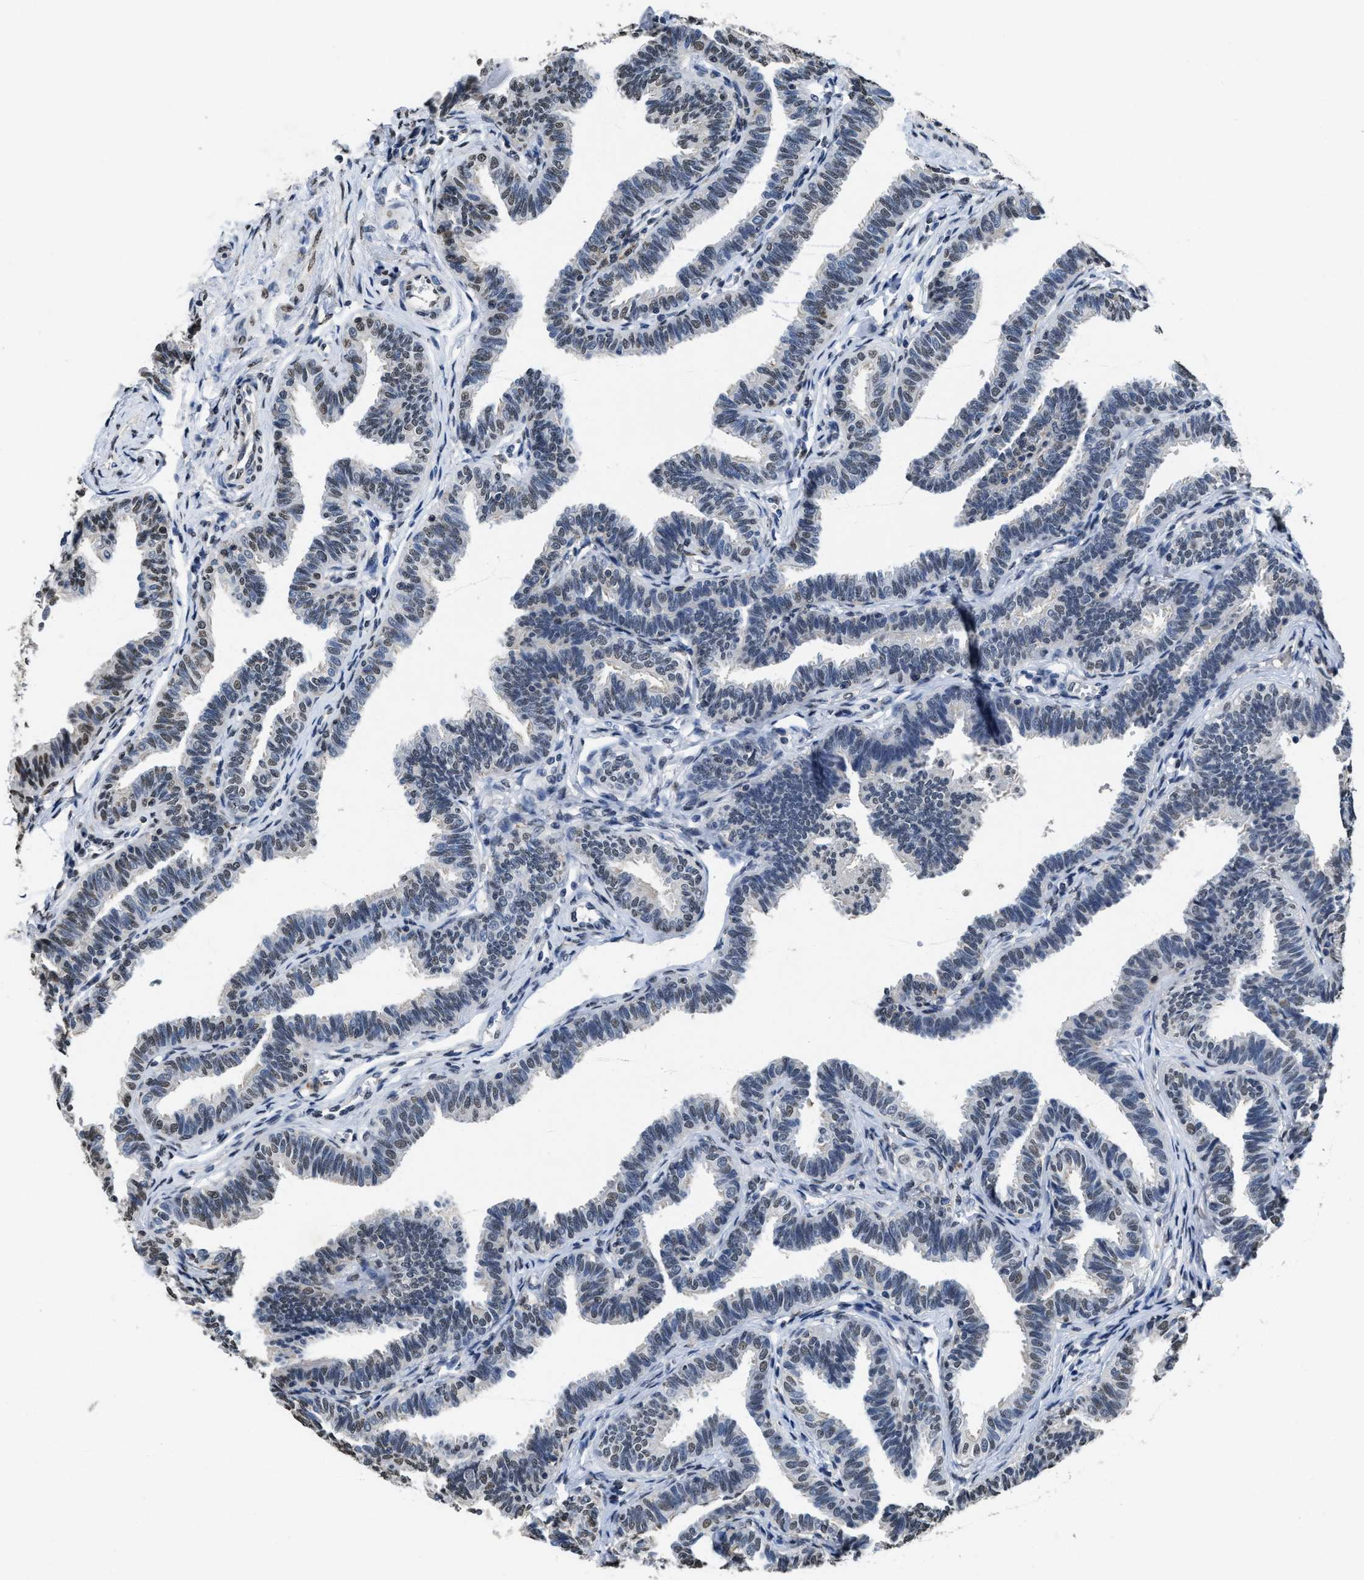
{"staining": {"intensity": "weak", "quantity": "25%-75%", "location": "nuclear"}, "tissue": "fallopian tube", "cell_type": "Glandular cells", "image_type": "normal", "snomed": [{"axis": "morphology", "description": "Normal tissue, NOS"}, {"axis": "topography", "description": "Fallopian tube"}, {"axis": "topography", "description": "Ovary"}], "caption": "Protein expression by immunohistochemistry demonstrates weak nuclear staining in about 25%-75% of glandular cells in benign fallopian tube.", "gene": "SUPT16H", "patient": {"sex": "female", "age": 23}}